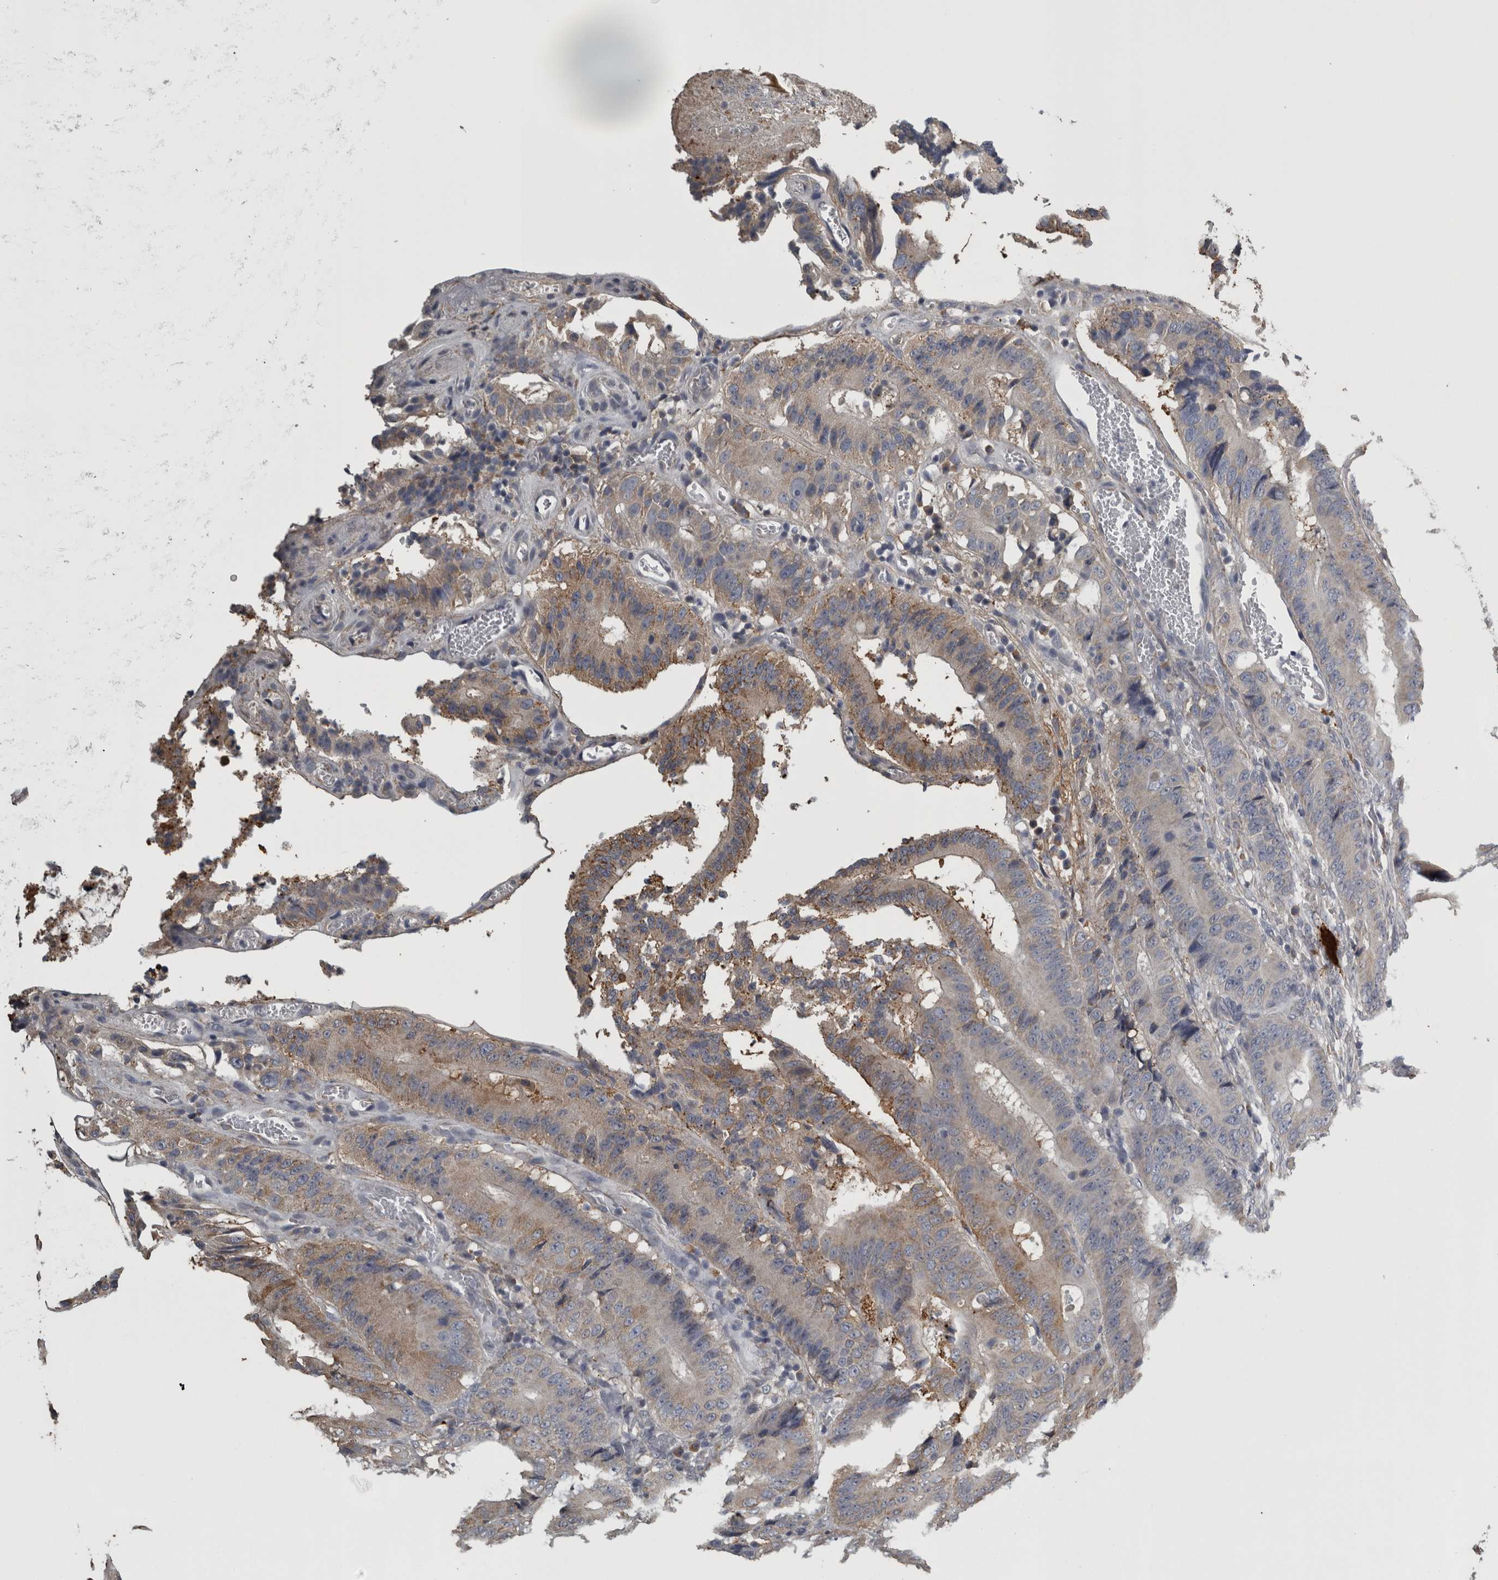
{"staining": {"intensity": "weak", "quantity": "25%-75%", "location": "cytoplasmic/membranous"}, "tissue": "colorectal cancer", "cell_type": "Tumor cells", "image_type": "cancer", "snomed": [{"axis": "morphology", "description": "Adenocarcinoma, NOS"}, {"axis": "topography", "description": "Colon"}], "caption": "Colorectal cancer (adenocarcinoma) stained for a protein demonstrates weak cytoplasmic/membranous positivity in tumor cells.", "gene": "FRK", "patient": {"sex": "male", "age": 83}}